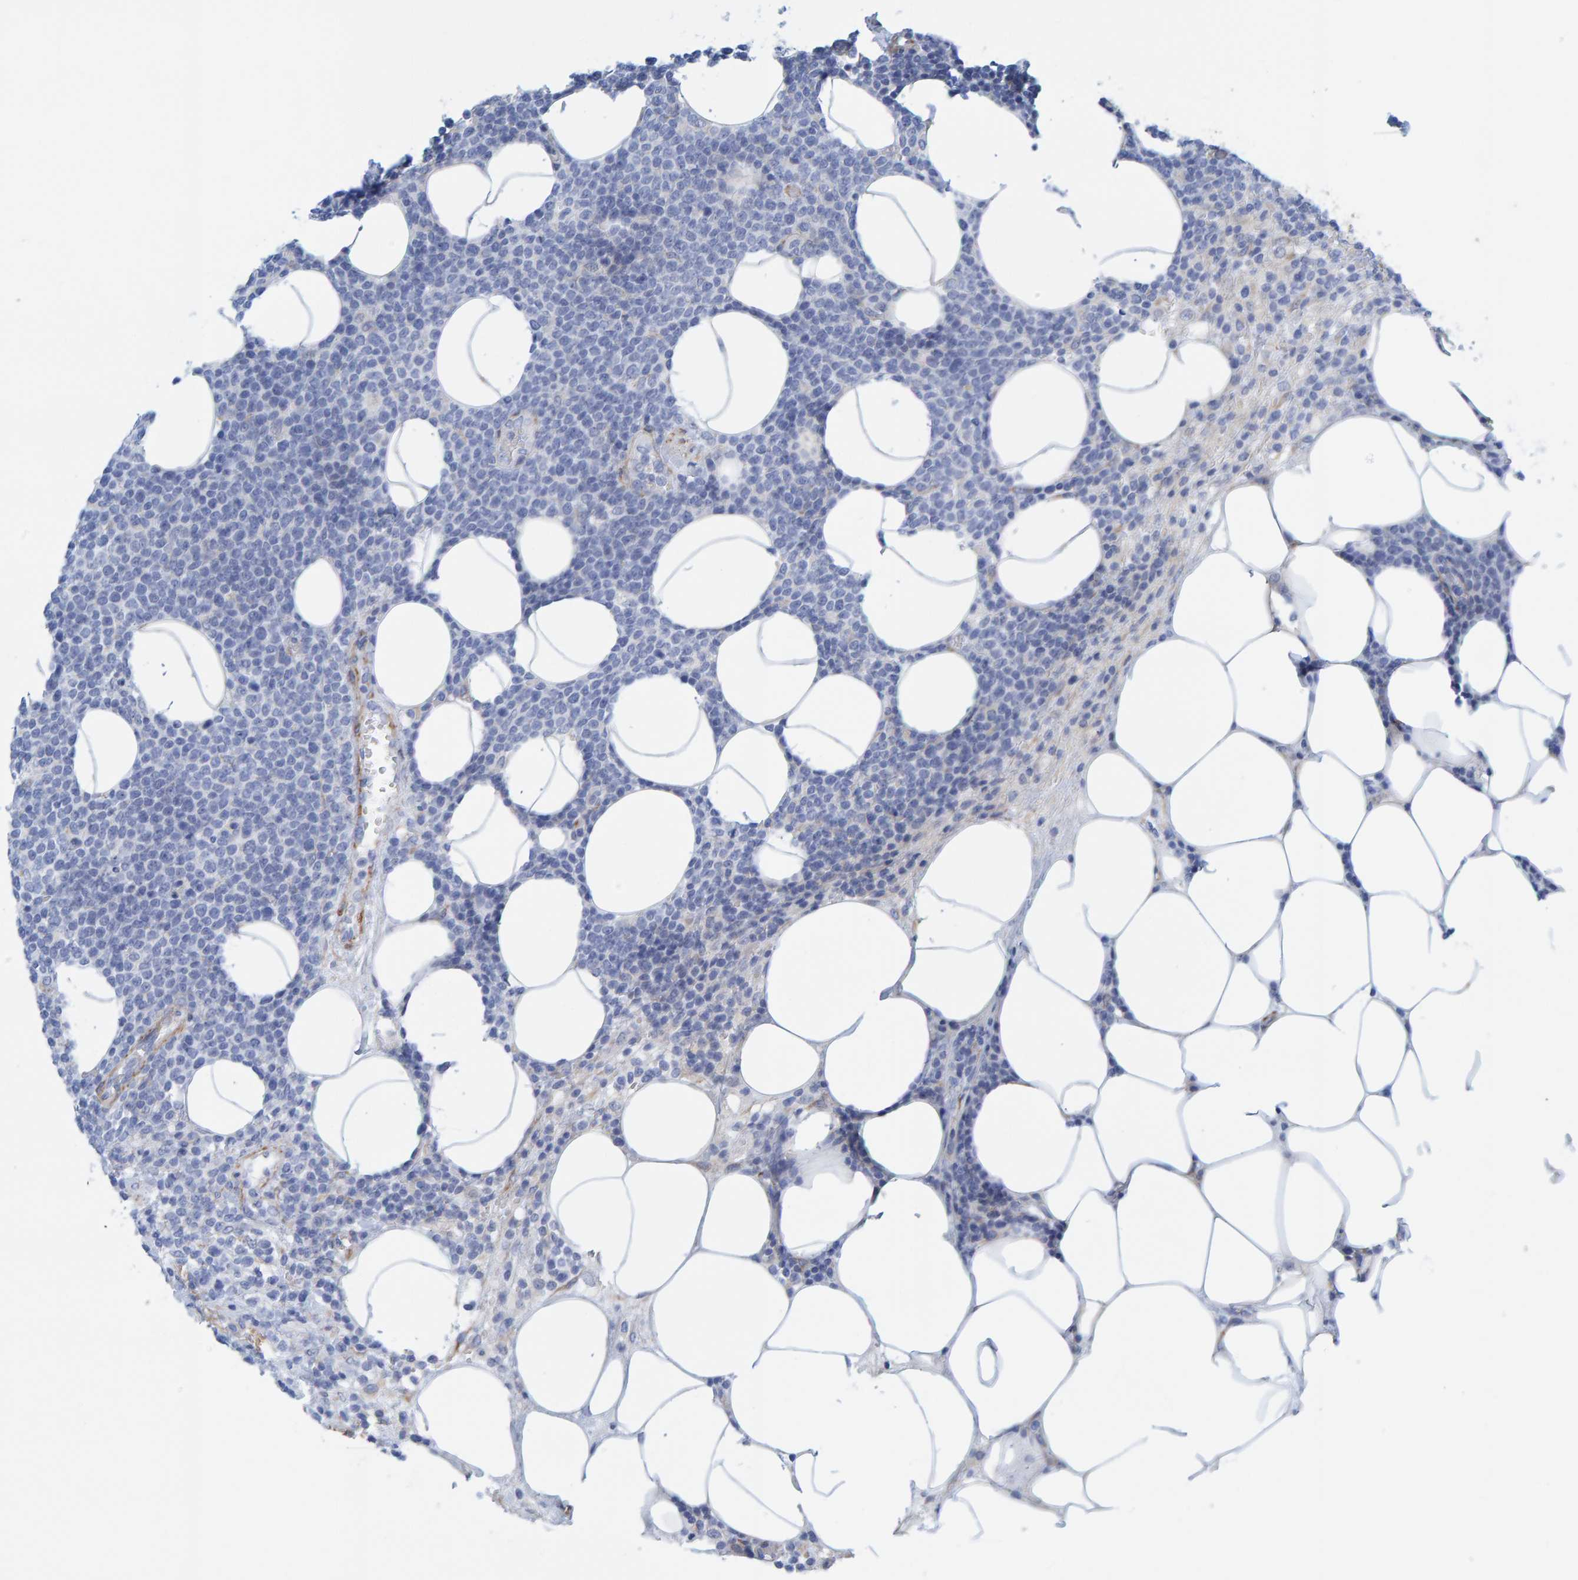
{"staining": {"intensity": "negative", "quantity": "none", "location": "none"}, "tissue": "lymphoma", "cell_type": "Tumor cells", "image_type": "cancer", "snomed": [{"axis": "morphology", "description": "Malignant lymphoma, non-Hodgkin's type, High grade"}, {"axis": "topography", "description": "Lymph node"}], "caption": "Protein analysis of lymphoma shows no significant expression in tumor cells.", "gene": "MAP1B", "patient": {"sex": "male", "age": 61}}